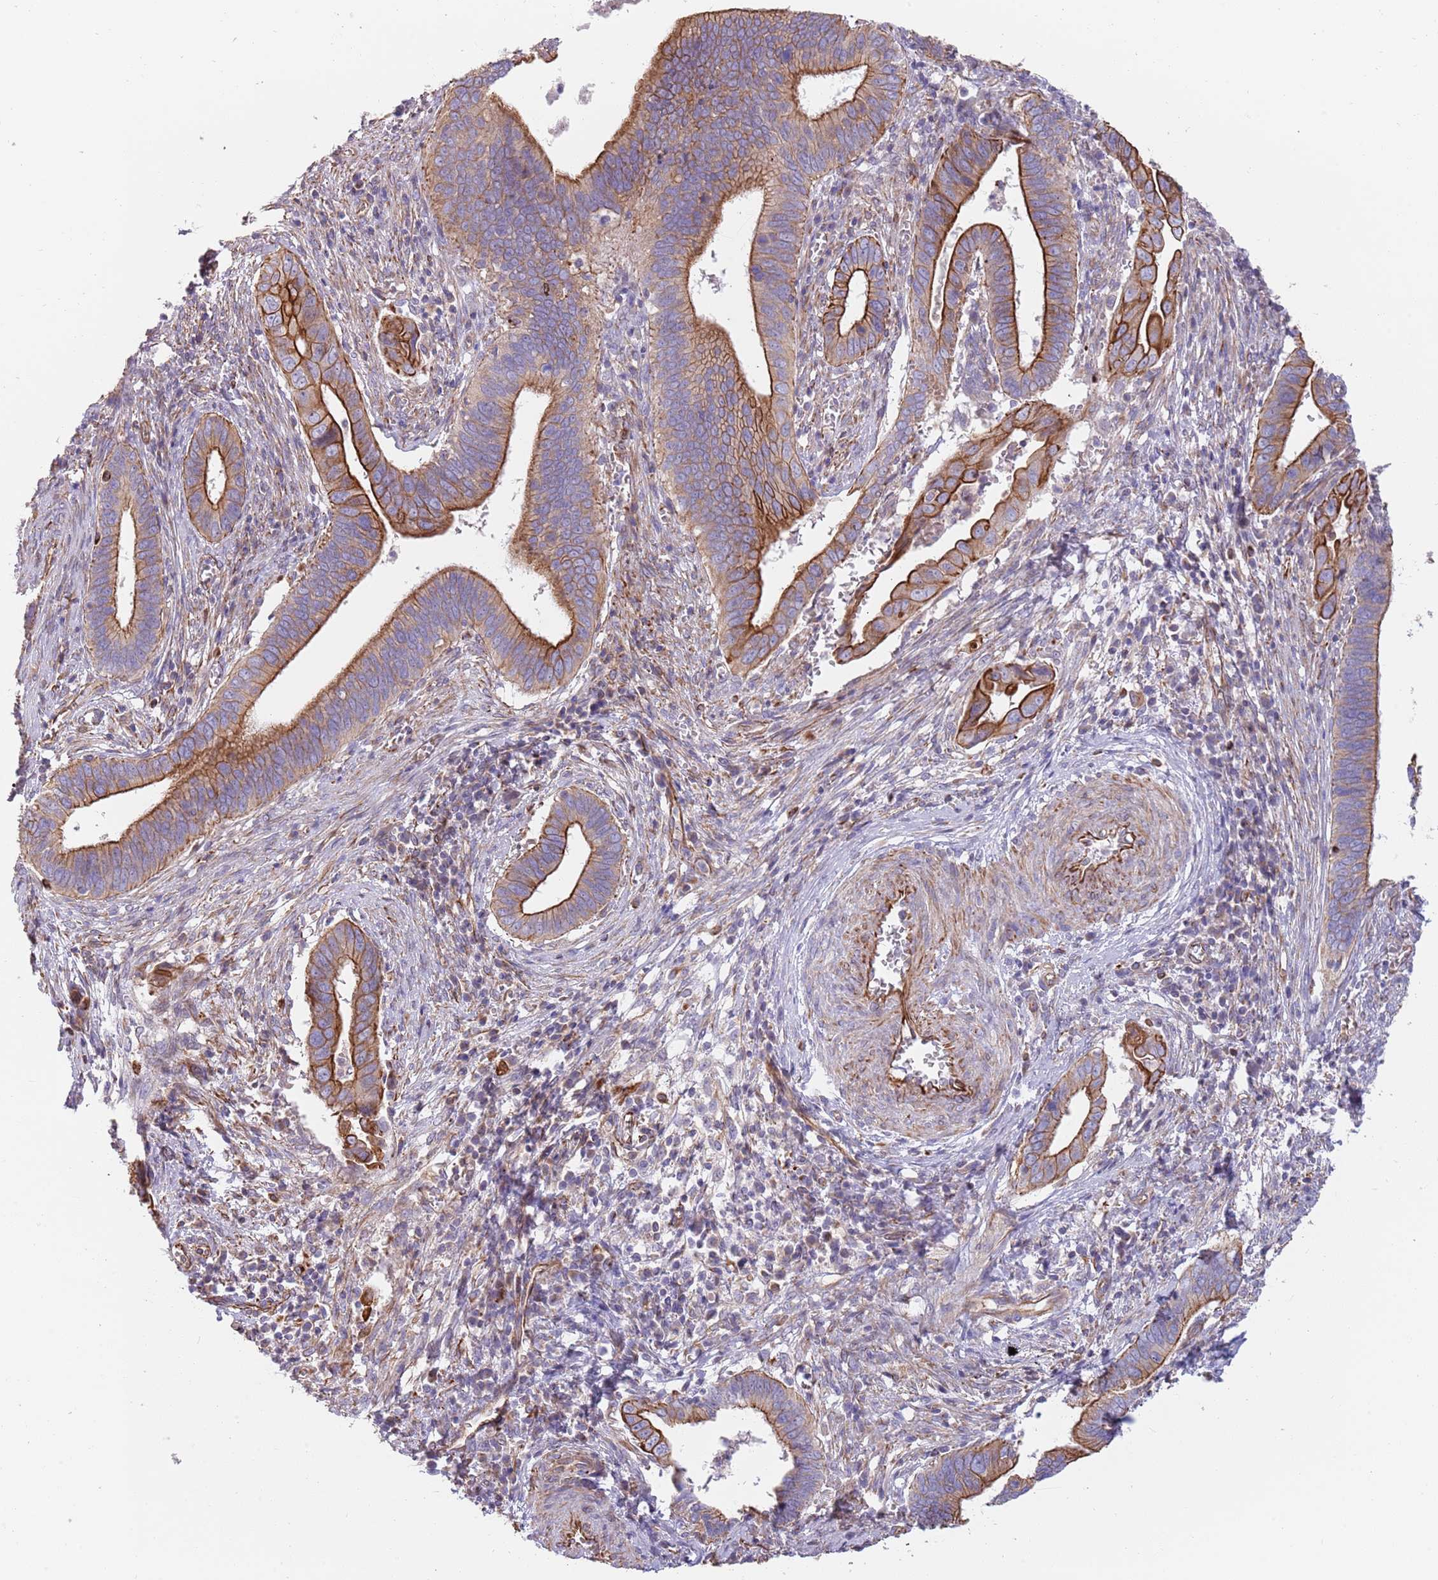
{"staining": {"intensity": "strong", "quantity": "25%-75%", "location": "cytoplasmic/membranous"}, "tissue": "cervical cancer", "cell_type": "Tumor cells", "image_type": "cancer", "snomed": [{"axis": "morphology", "description": "Adenocarcinoma, NOS"}, {"axis": "topography", "description": "Cervix"}], "caption": "High-magnification brightfield microscopy of cervical cancer stained with DAB (brown) and counterstained with hematoxylin (blue). tumor cells exhibit strong cytoplasmic/membranous positivity is appreciated in about25%-75% of cells.", "gene": "MOGAT1", "patient": {"sex": "female", "age": 42}}